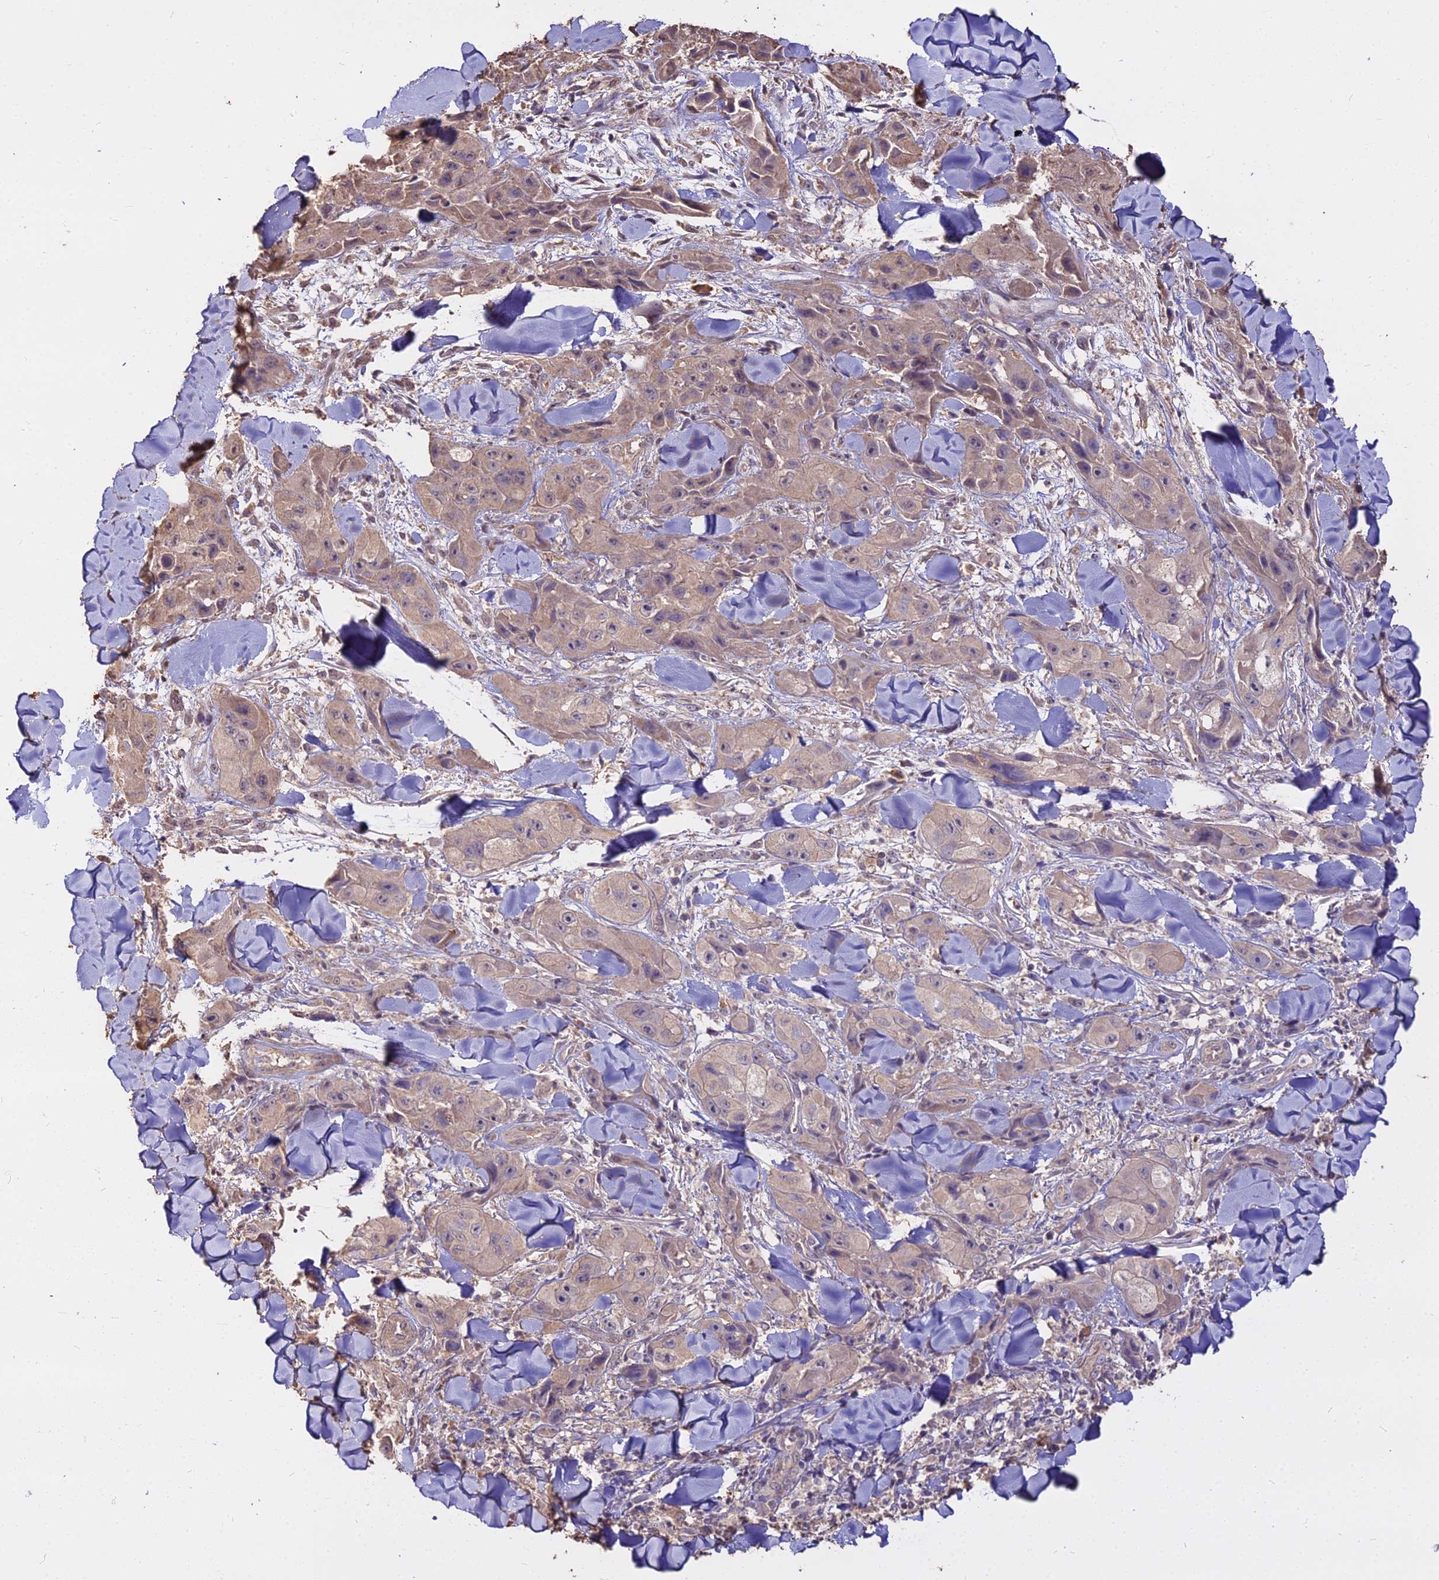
{"staining": {"intensity": "weak", "quantity": "25%-75%", "location": "cytoplasmic/membranous"}, "tissue": "skin cancer", "cell_type": "Tumor cells", "image_type": "cancer", "snomed": [{"axis": "morphology", "description": "Squamous cell carcinoma, NOS"}, {"axis": "topography", "description": "Skin"}, {"axis": "topography", "description": "Subcutis"}], "caption": "Human squamous cell carcinoma (skin) stained with a protein marker displays weak staining in tumor cells.", "gene": "METTL13", "patient": {"sex": "male", "age": 73}}